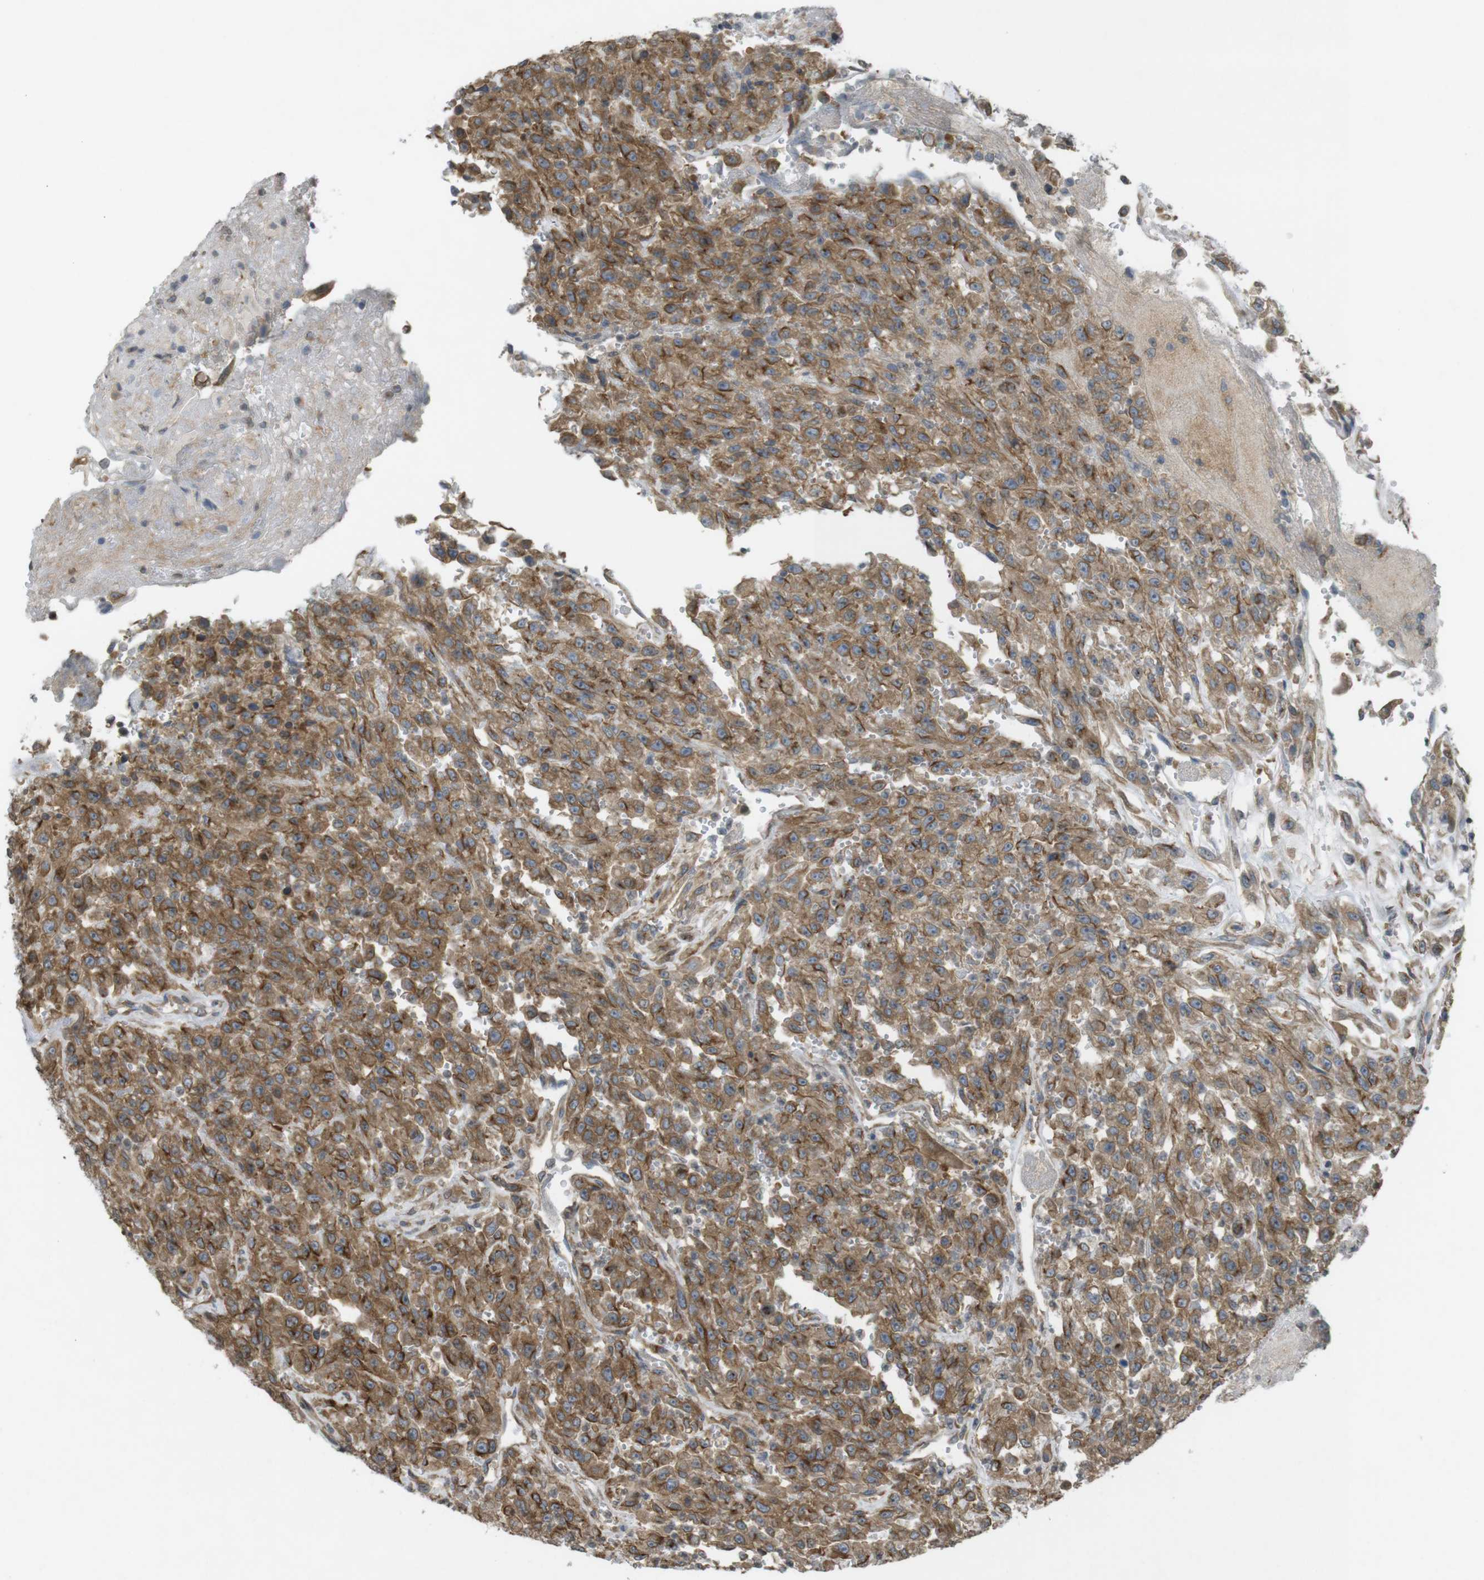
{"staining": {"intensity": "moderate", "quantity": ">75%", "location": "cytoplasmic/membranous"}, "tissue": "urothelial cancer", "cell_type": "Tumor cells", "image_type": "cancer", "snomed": [{"axis": "morphology", "description": "Urothelial carcinoma, High grade"}, {"axis": "topography", "description": "Urinary bladder"}], "caption": "Protein expression analysis of urothelial cancer reveals moderate cytoplasmic/membranous expression in approximately >75% of tumor cells.", "gene": "KIF5B", "patient": {"sex": "male", "age": 46}}